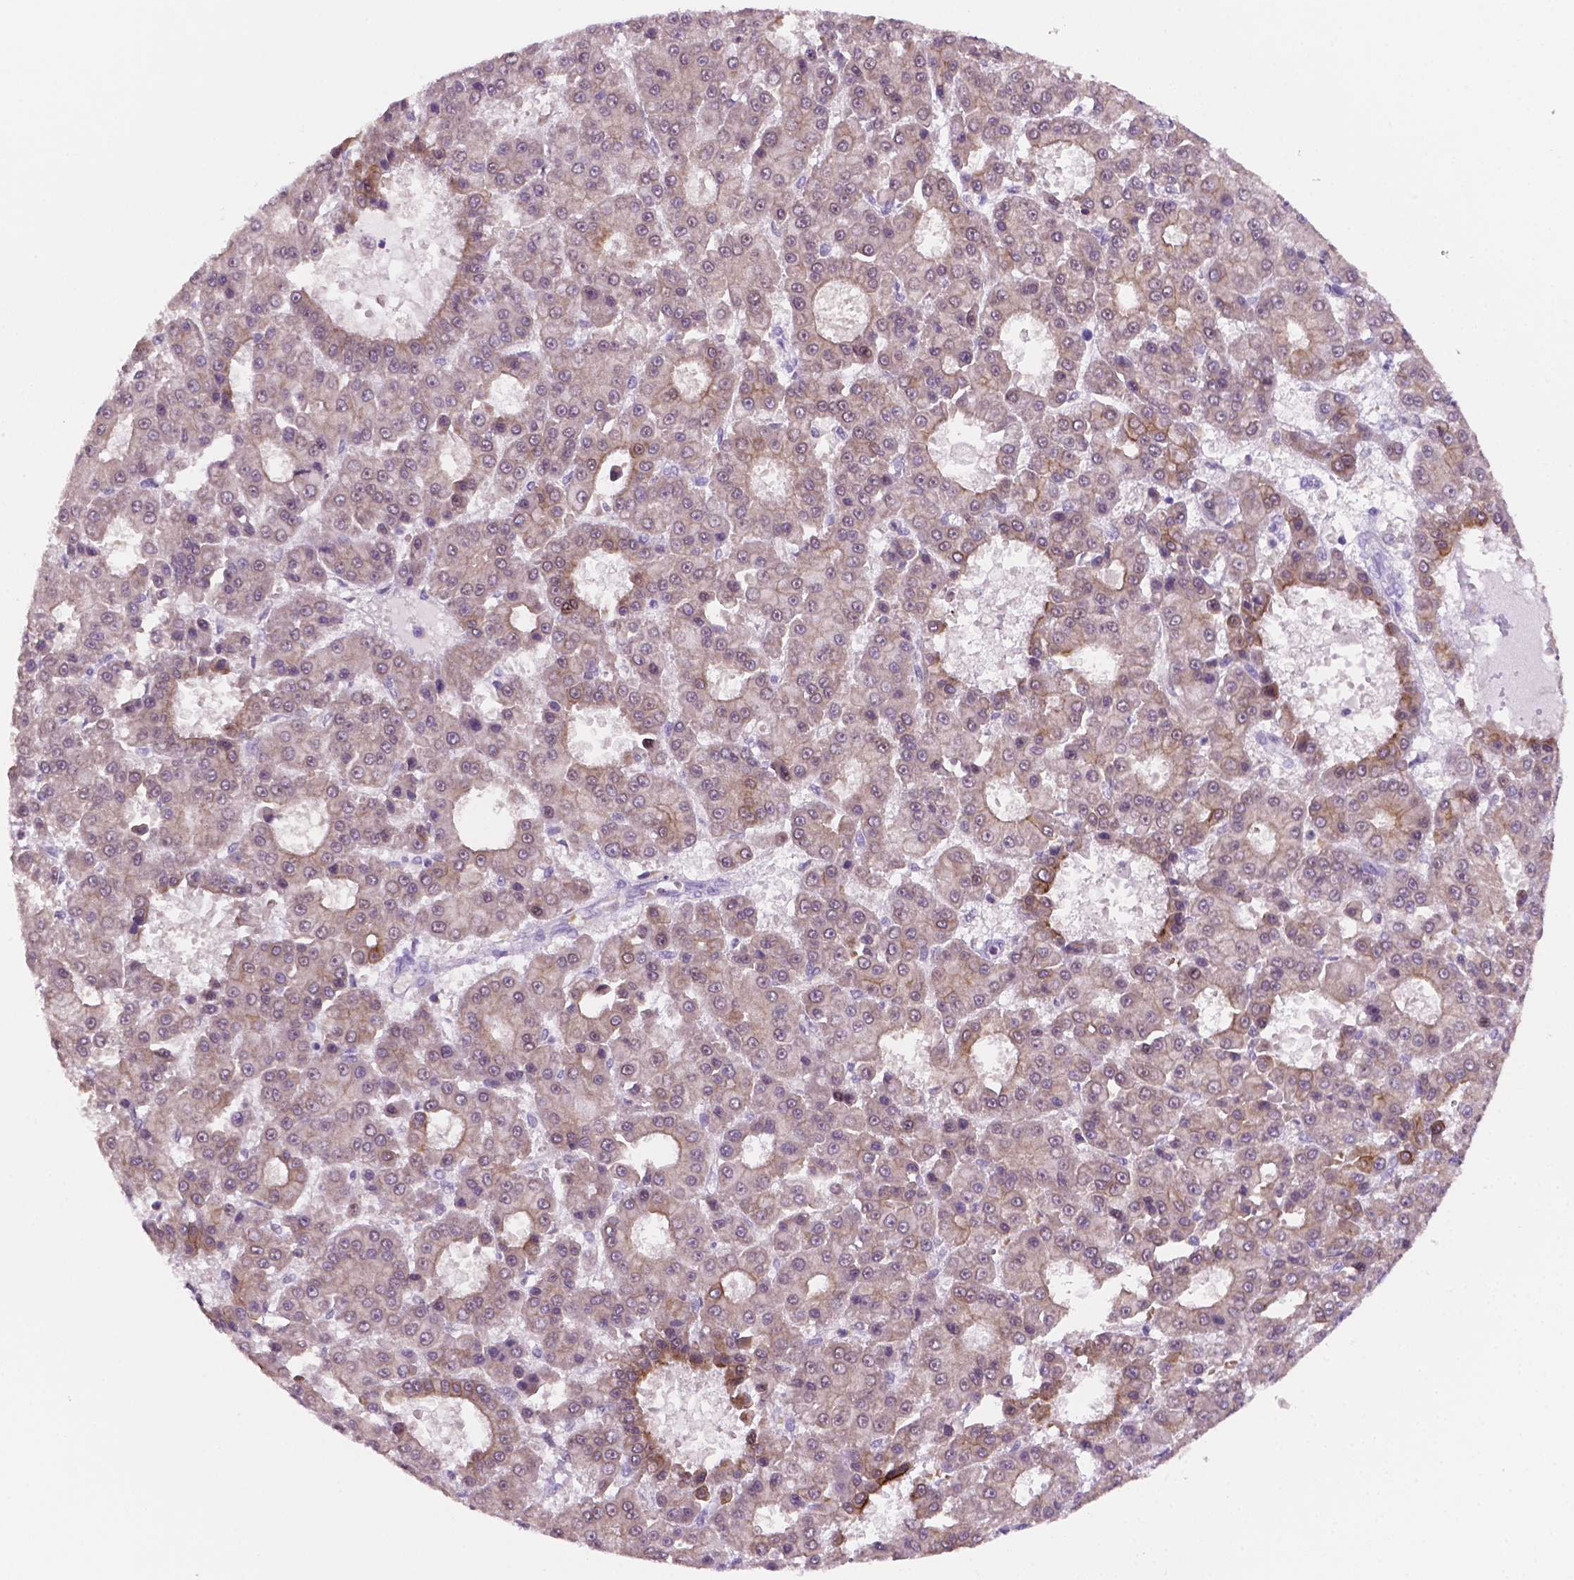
{"staining": {"intensity": "weak", "quantity": "25%-75%", "location": "cytoplasmic/membranous"}, "tissue": "liver cancer", "cell_type": "Tumor cells", "image_type": "cancer", "snomed": [{"axis": "morphology", "description": "Carcinoma, Hepatocellular, NOS"}, {"axis": "topography", "description": "Liver"}], "caption": "The immunohistochemical stain highlights weak cytoplasmic/membranous positivity in tumor cells of liver cancer (hepatocellular carcinoma) tissue. (DAB (3,3'-diaminobenzidine) IHC with brightfield microscopy, high magnification).", "gene": "SHLD3", "patient": {"sex": "male", "age": 70}}